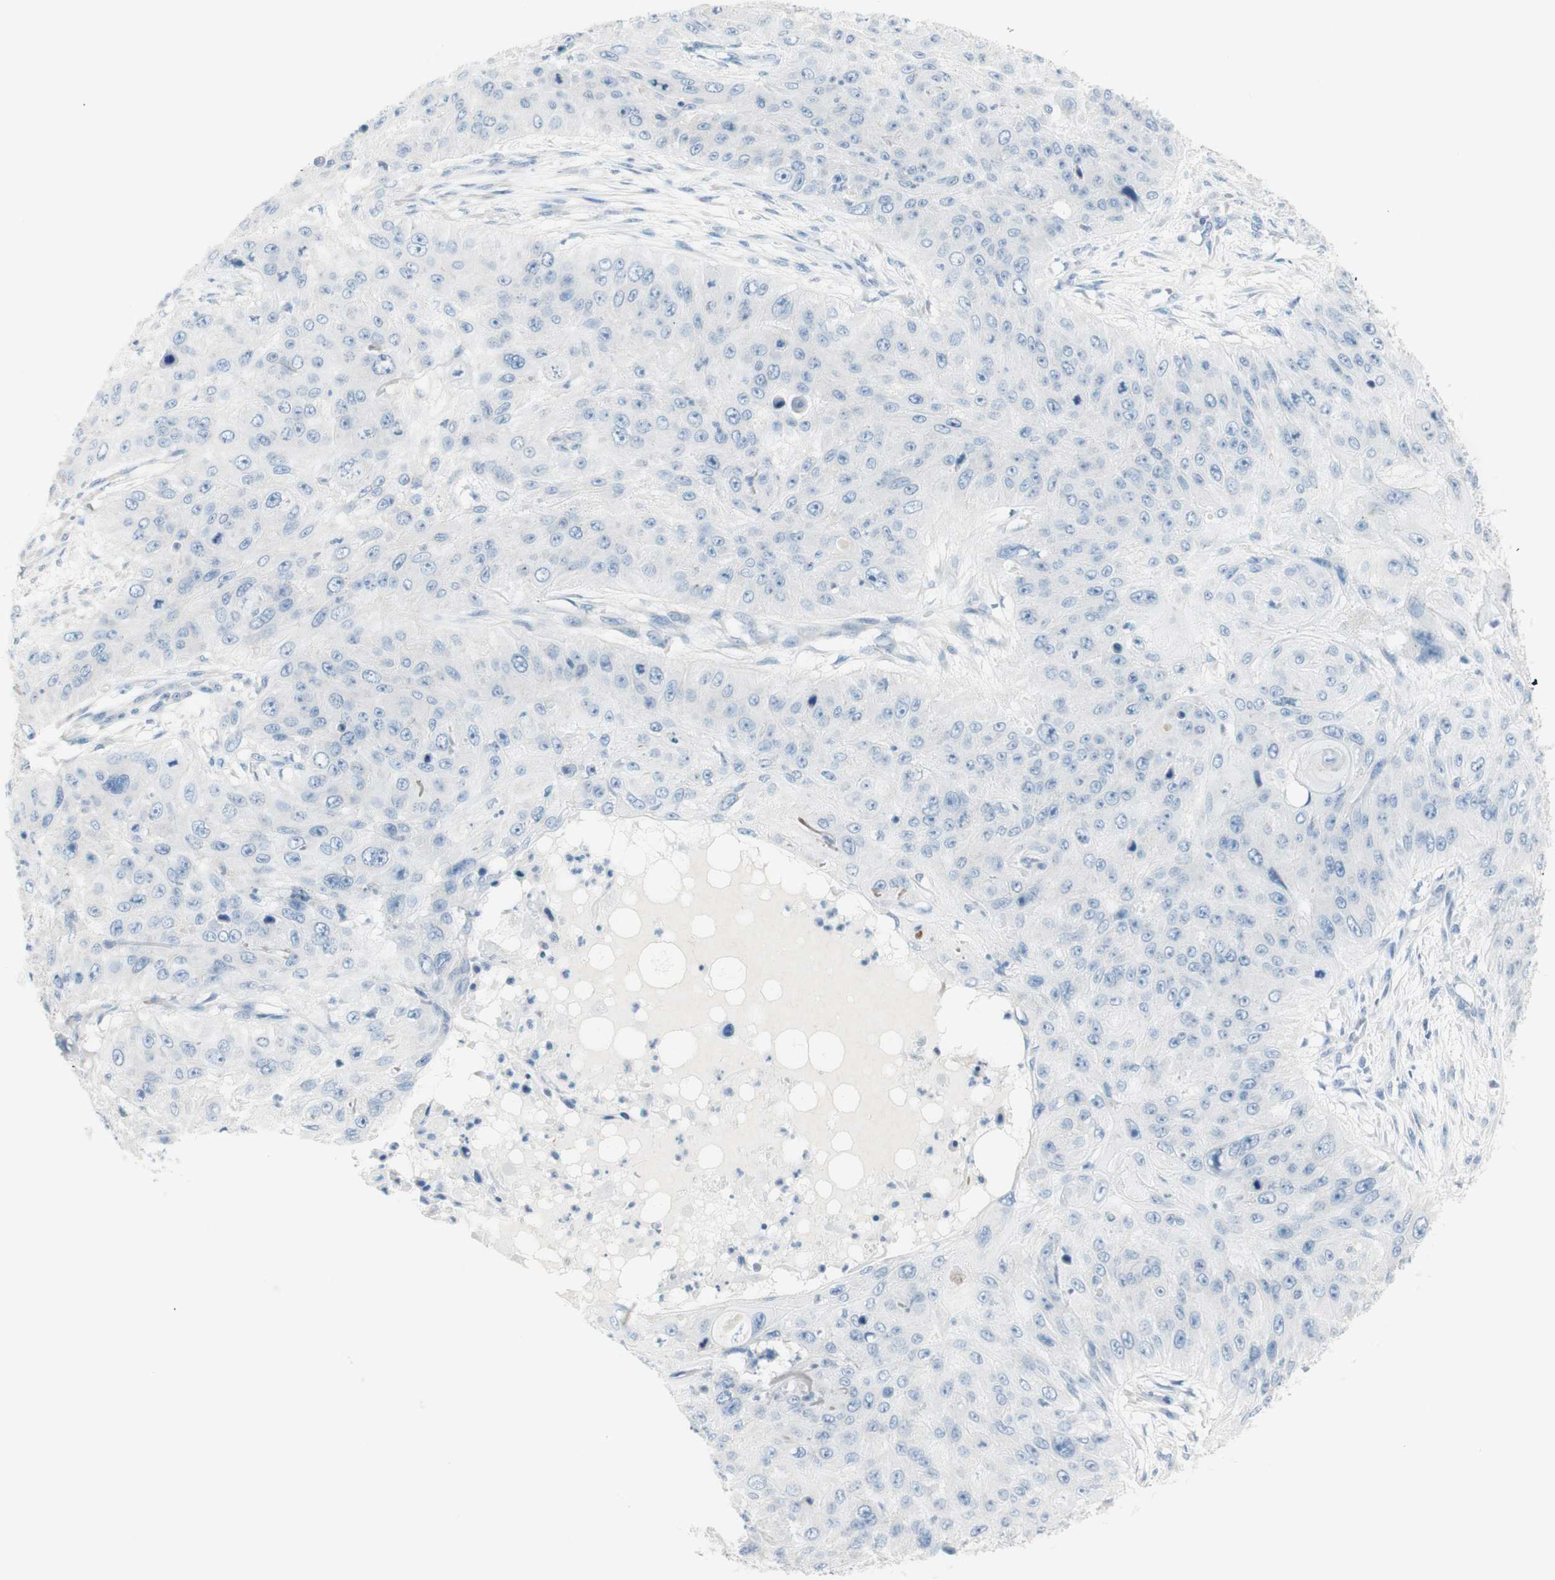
{"staining": {"intensity": "negative", "quantity": "none", "location": "none"}, "tissue": "skin cancer", "cell_type": "Tumor cells", "image_type": "cancer", "snomed": [{"axis": "morphology", "description": "Squamous cell carcinoma, NOS"}, {"axis": "topography", "description": "Skin"}], "caption": "Tumor cells are negative for brown protein staining in skin cancer.", "gene": "ART3", "patient": {"sex": "female", "age": 80}}